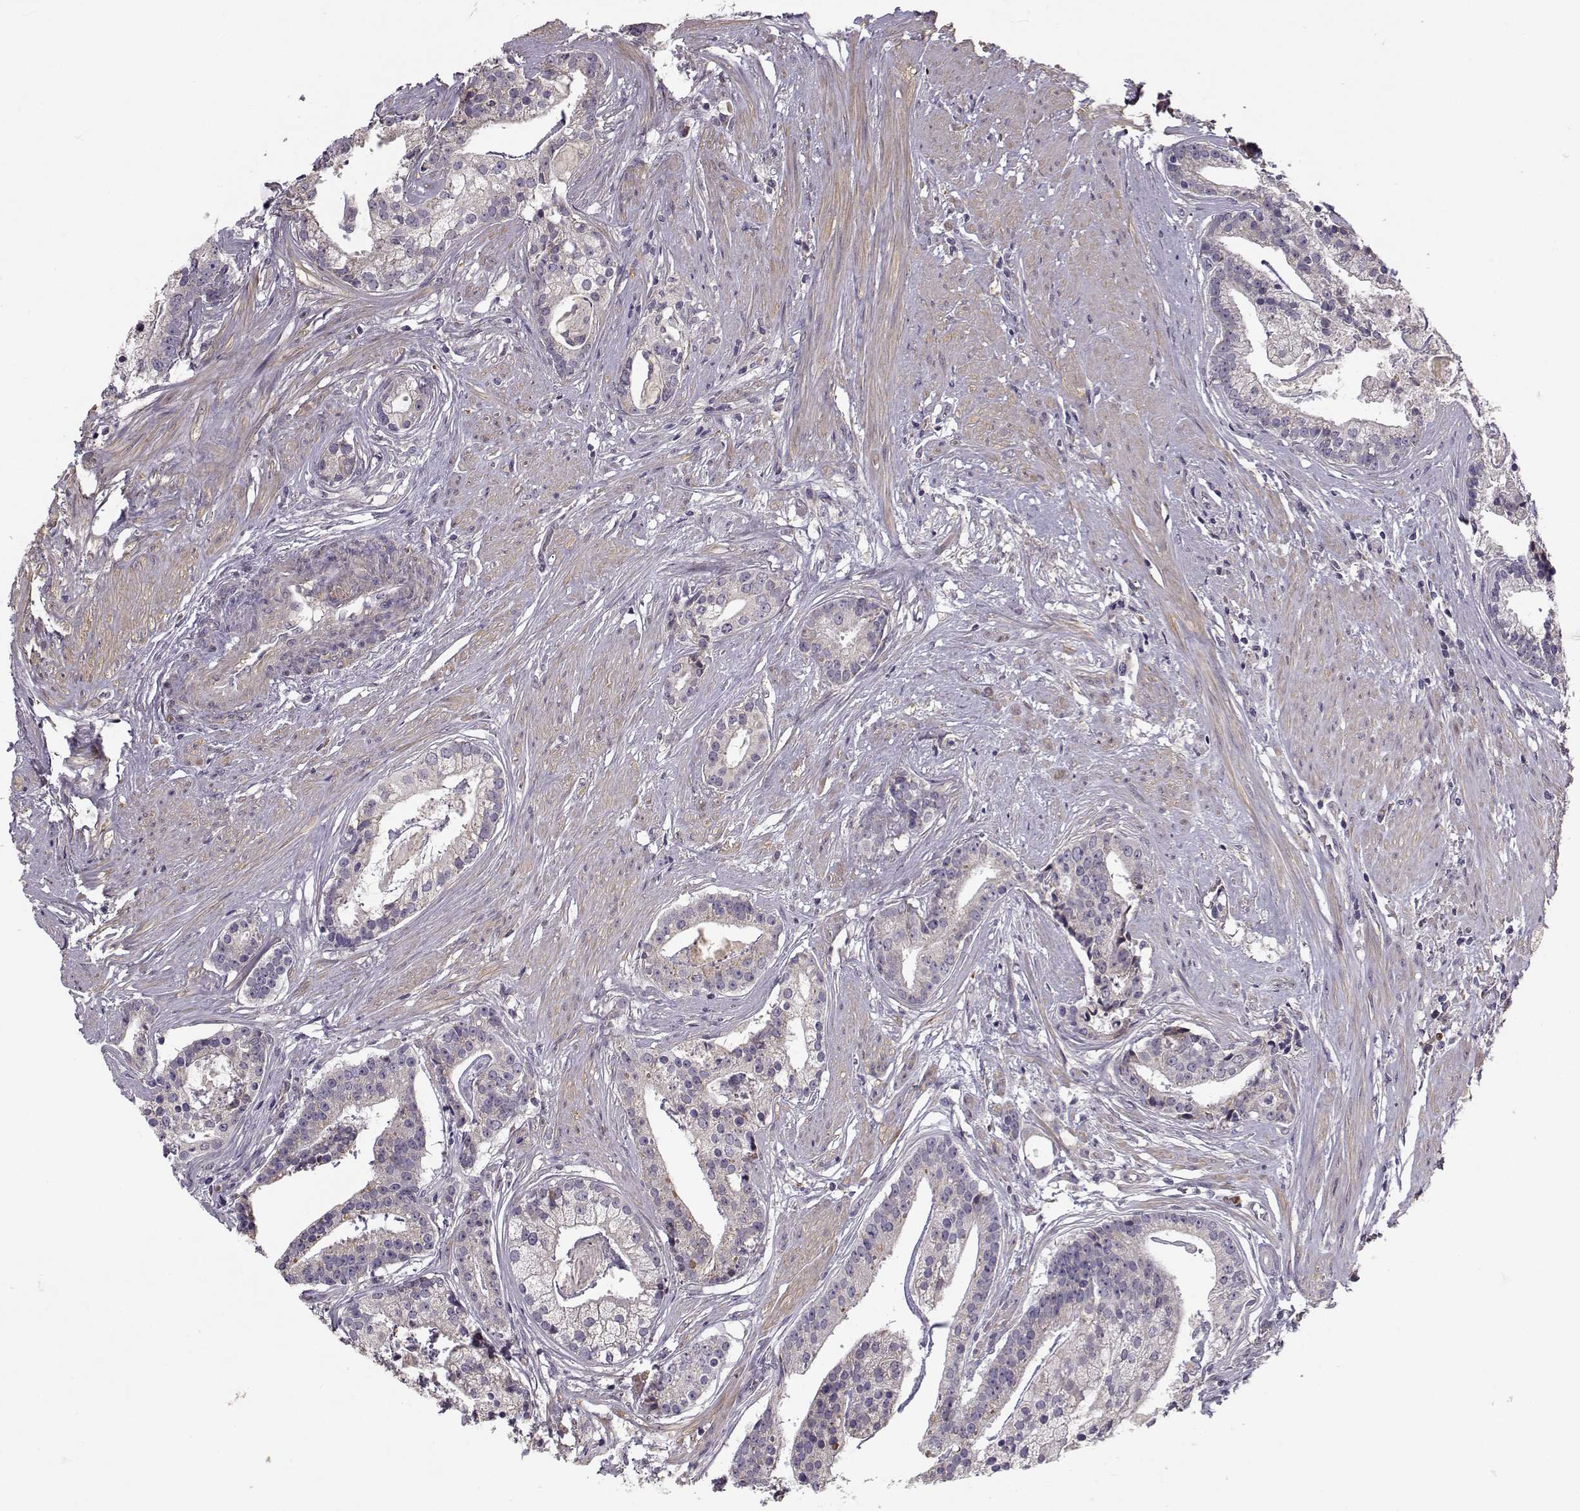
{"staining": {"intensity": "negative", "quantity": "none", "location": "none"}, "tissue": "prostate cancer", "cell_type": "Tumor cells", "image_type": "cancer", "snomed": [{"axis": "morphology", "description": "Adenocarcinoma, NOS"}, {"axis": "topography", "description": "Prostate and seminal vesicle, NOS"}, {"axis": "topography", "description": "Prostate"}], "caption": "Histopathology image shows no protein expression in tumor cells of prostate adenocarcinoma tissue.", "gene": "ENTPD8", "patient": {"sex": "male", "age": 44}}